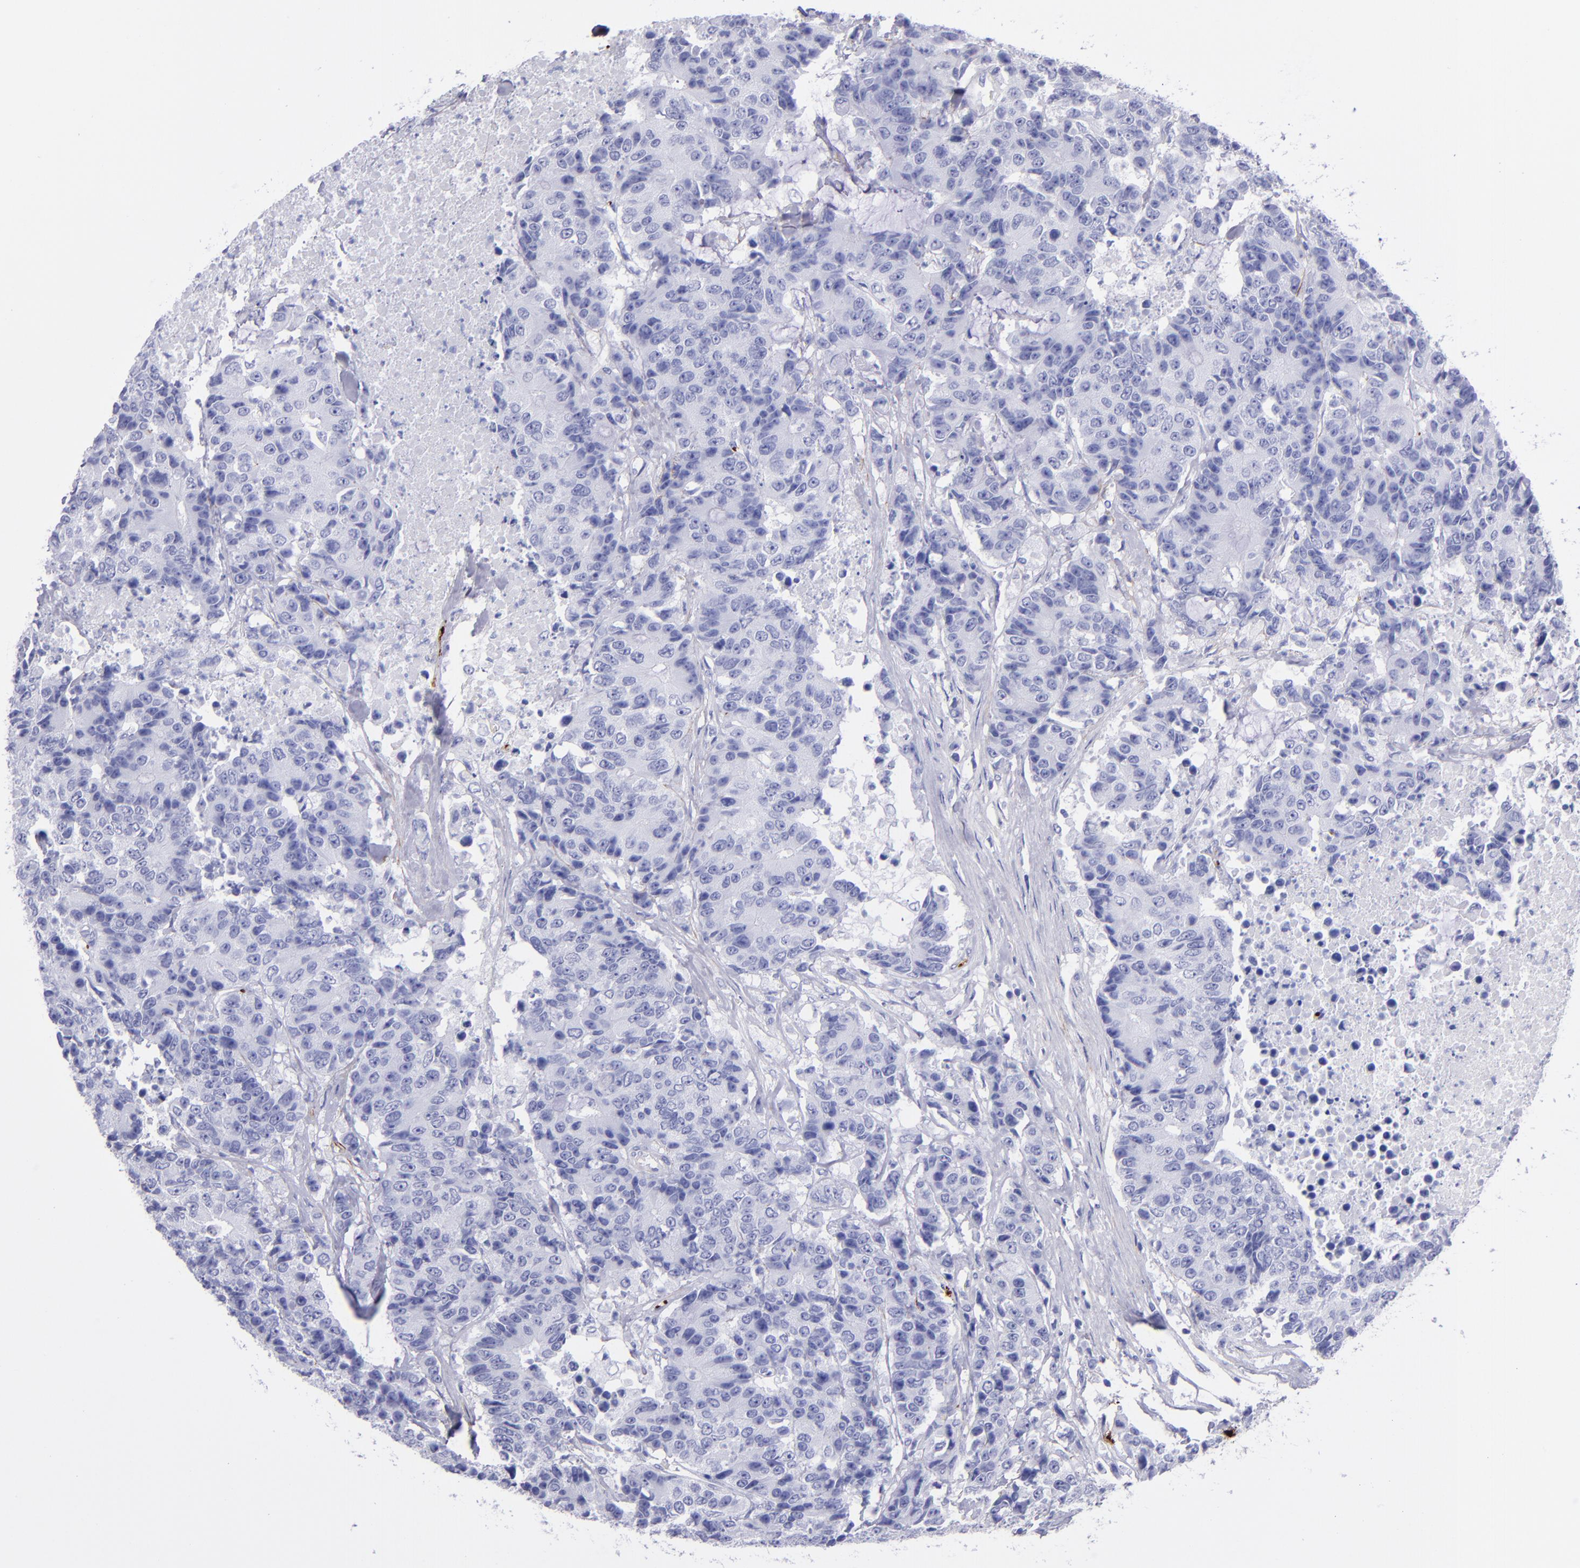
{"staining": {"intensity": "negative", "quantity": "none", "location": "none"}, "tissue": "colorectal cancer", "cell_type": "Tumor cells", "image_type": "cancer", "snomed": [{"axis": "morphology", "description": "Adenocarcinoma, NOS"}, {"axis": "topography", "description": "Colon"}], "caption": "This is a photomicrograph of IHC staining of colorectal adenocarcinoma, which shows no expression in tumor cells.", "gene": "EFCAB13", "patient": {"sex": "female", "age": 86}}